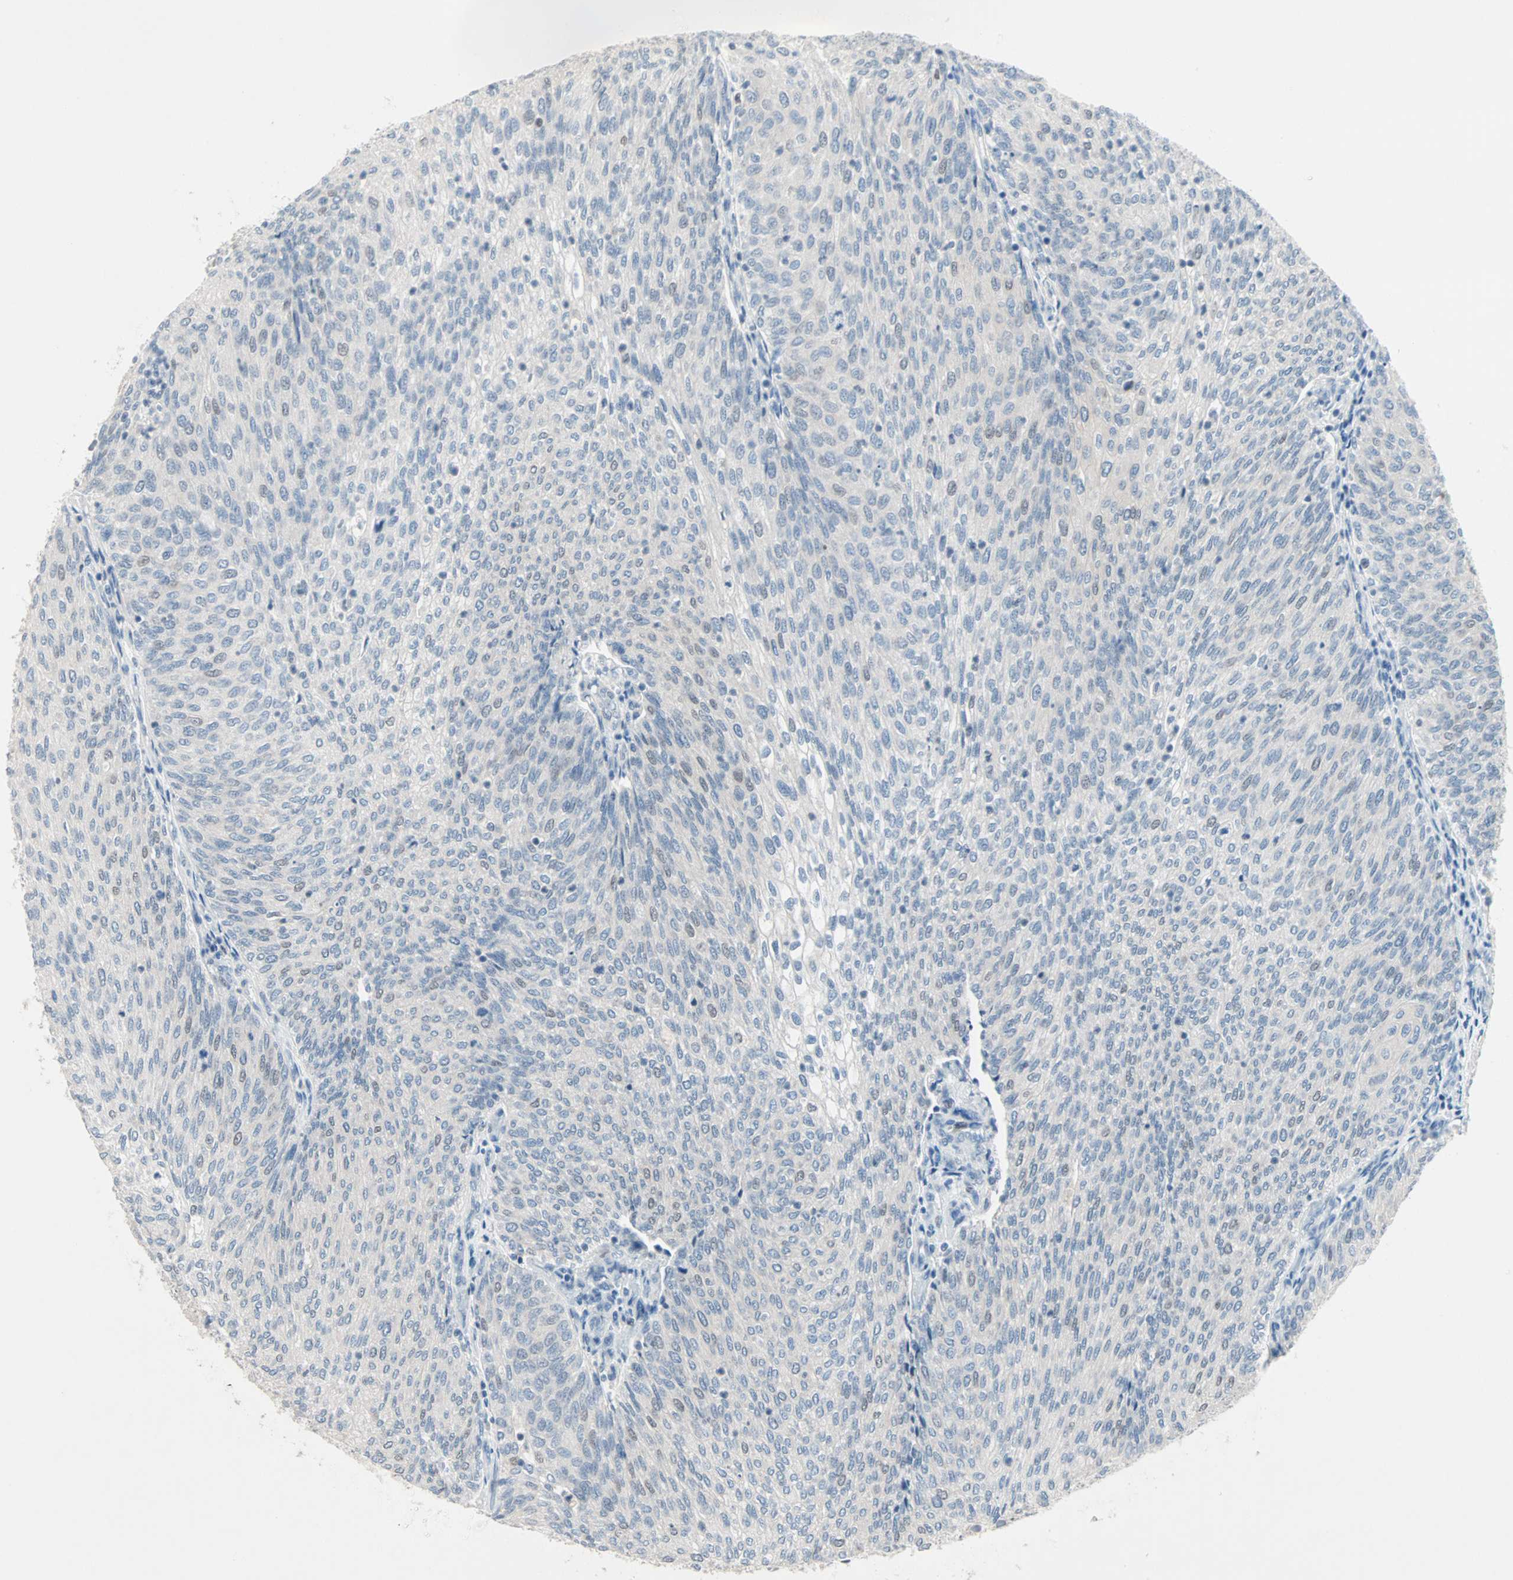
{"staining": {"intensity": "moderate", "quantity": "<25%", "location": "nuclear"}, "tissue": "urothelial cancer", "cell_type": "Tumor cells", "image_type": "cancer", "snomed": [{"axis": "morphology", "description": "Urothelial carcinoma, Low grade"}, {"axis": "topography", "description": "Urinary bladder"}], "caption": "Urothelial cancer was stained to show a protein in brown. There is low levels of moderate nuclear expression in approximately <25% of tumor cells. (DAB IHC with brightfield microscopy, high magnification).", "gene": "CCNE2", "patient": {"sex": "female", "age": 79}}